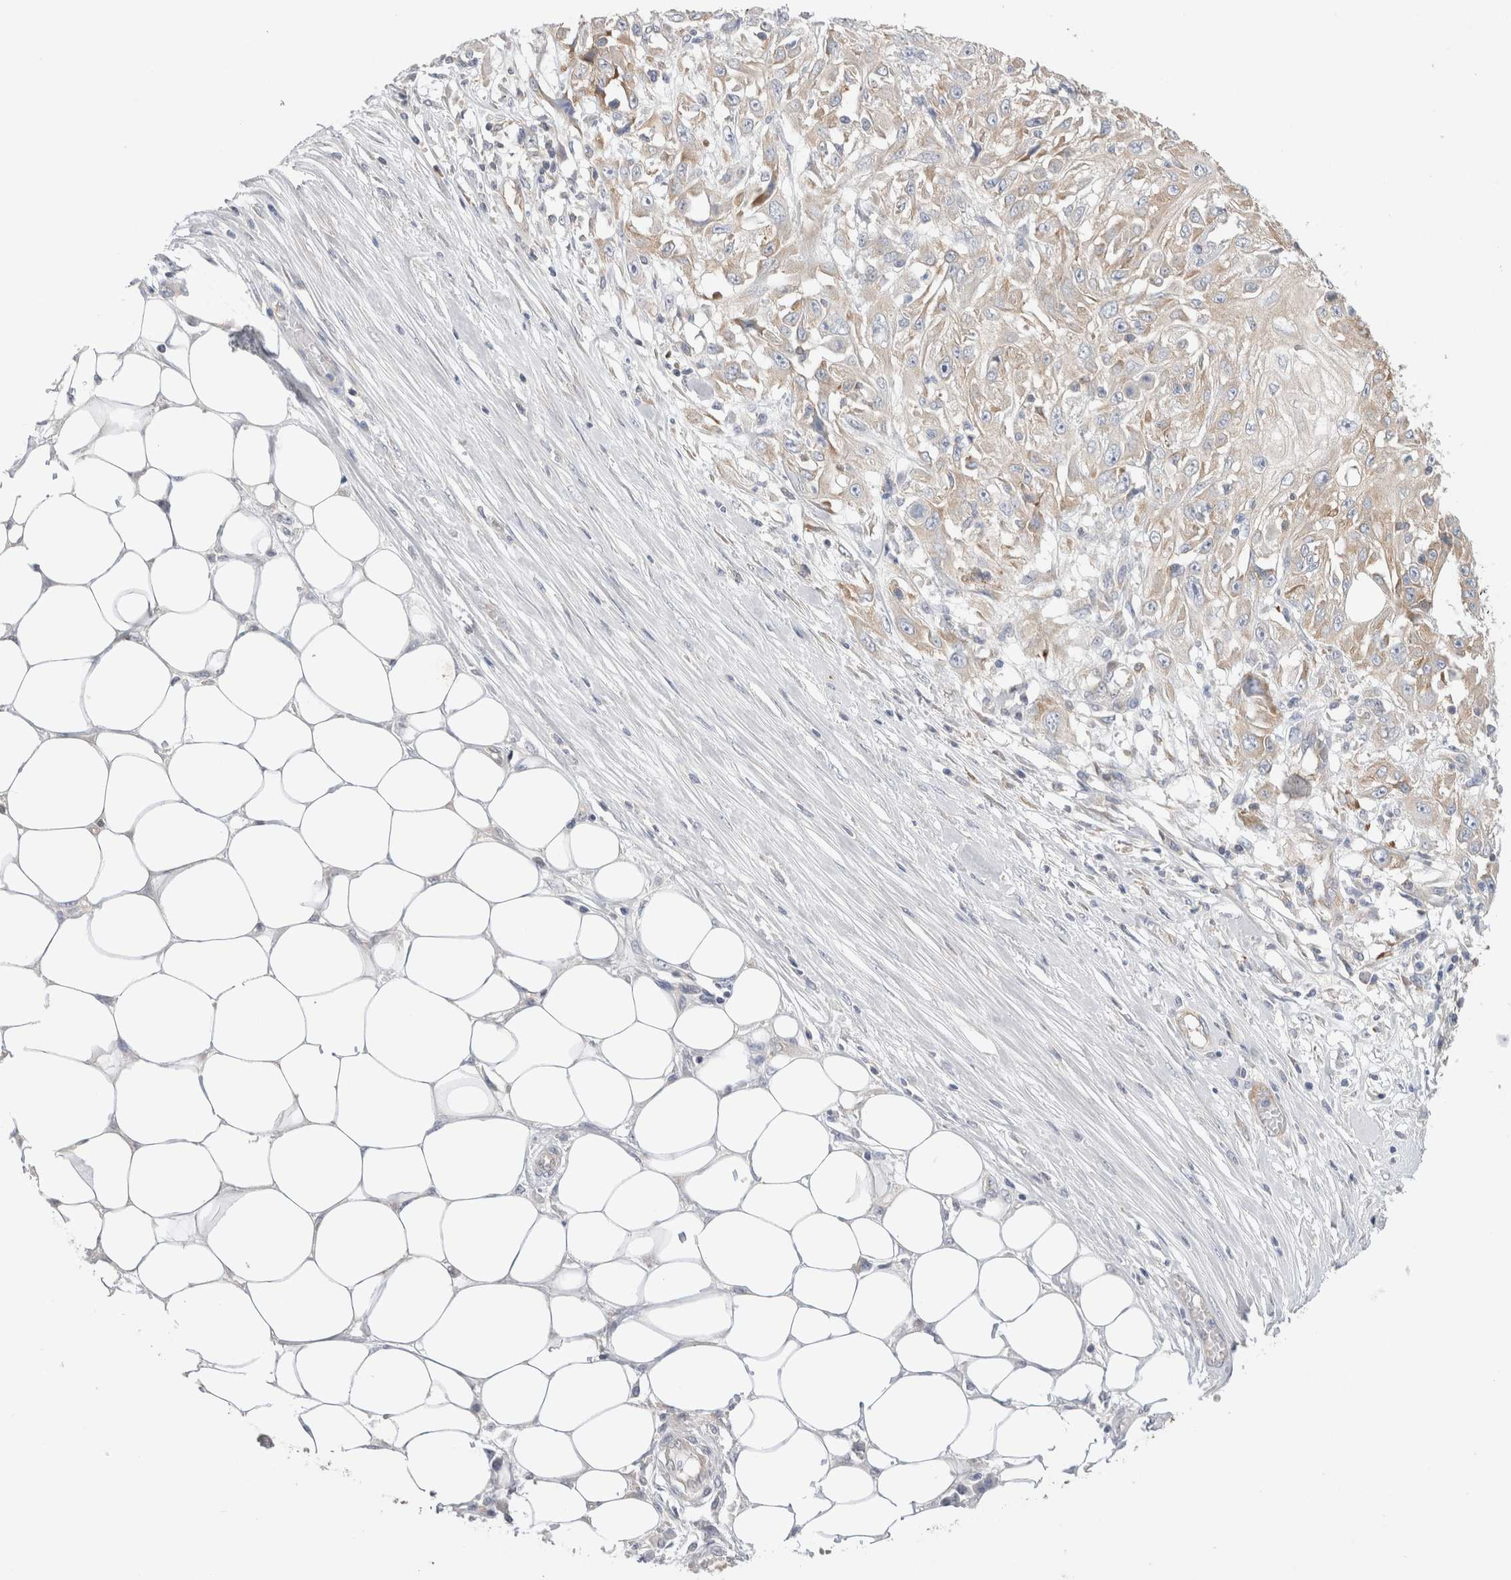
{"staining": {"intensity": "moderate", "quantity": ">75%", "location": "cytoplasmic/membranous"}, "tissue": "skin cancer", "cell_type": "Tumor cells", "image_type": "cancer", "snomed": [{"axis": "morphology", "description": "Squamous cell carcinoma, NOS"}, {"axis": "morphology", "description": "Squamous cell carcinoma, metastatic, NOS"}, {"axis": "topography", "description": "Skin"}, {"axis": "topography", "description": "Lymph node"}], "caption": "IHC micrograph of neoplastic tissue: human skin metastatic squamous cell carcinoma stained using IHC exhibits medium levels of moderate protein expression localized specifically in the cytoplasmic/membranous of tumor cells, appearing as a cytoplasmic/membranous brown color.", "gene": "ZNF23", "patient": {"sex": "male", "age": 75}}